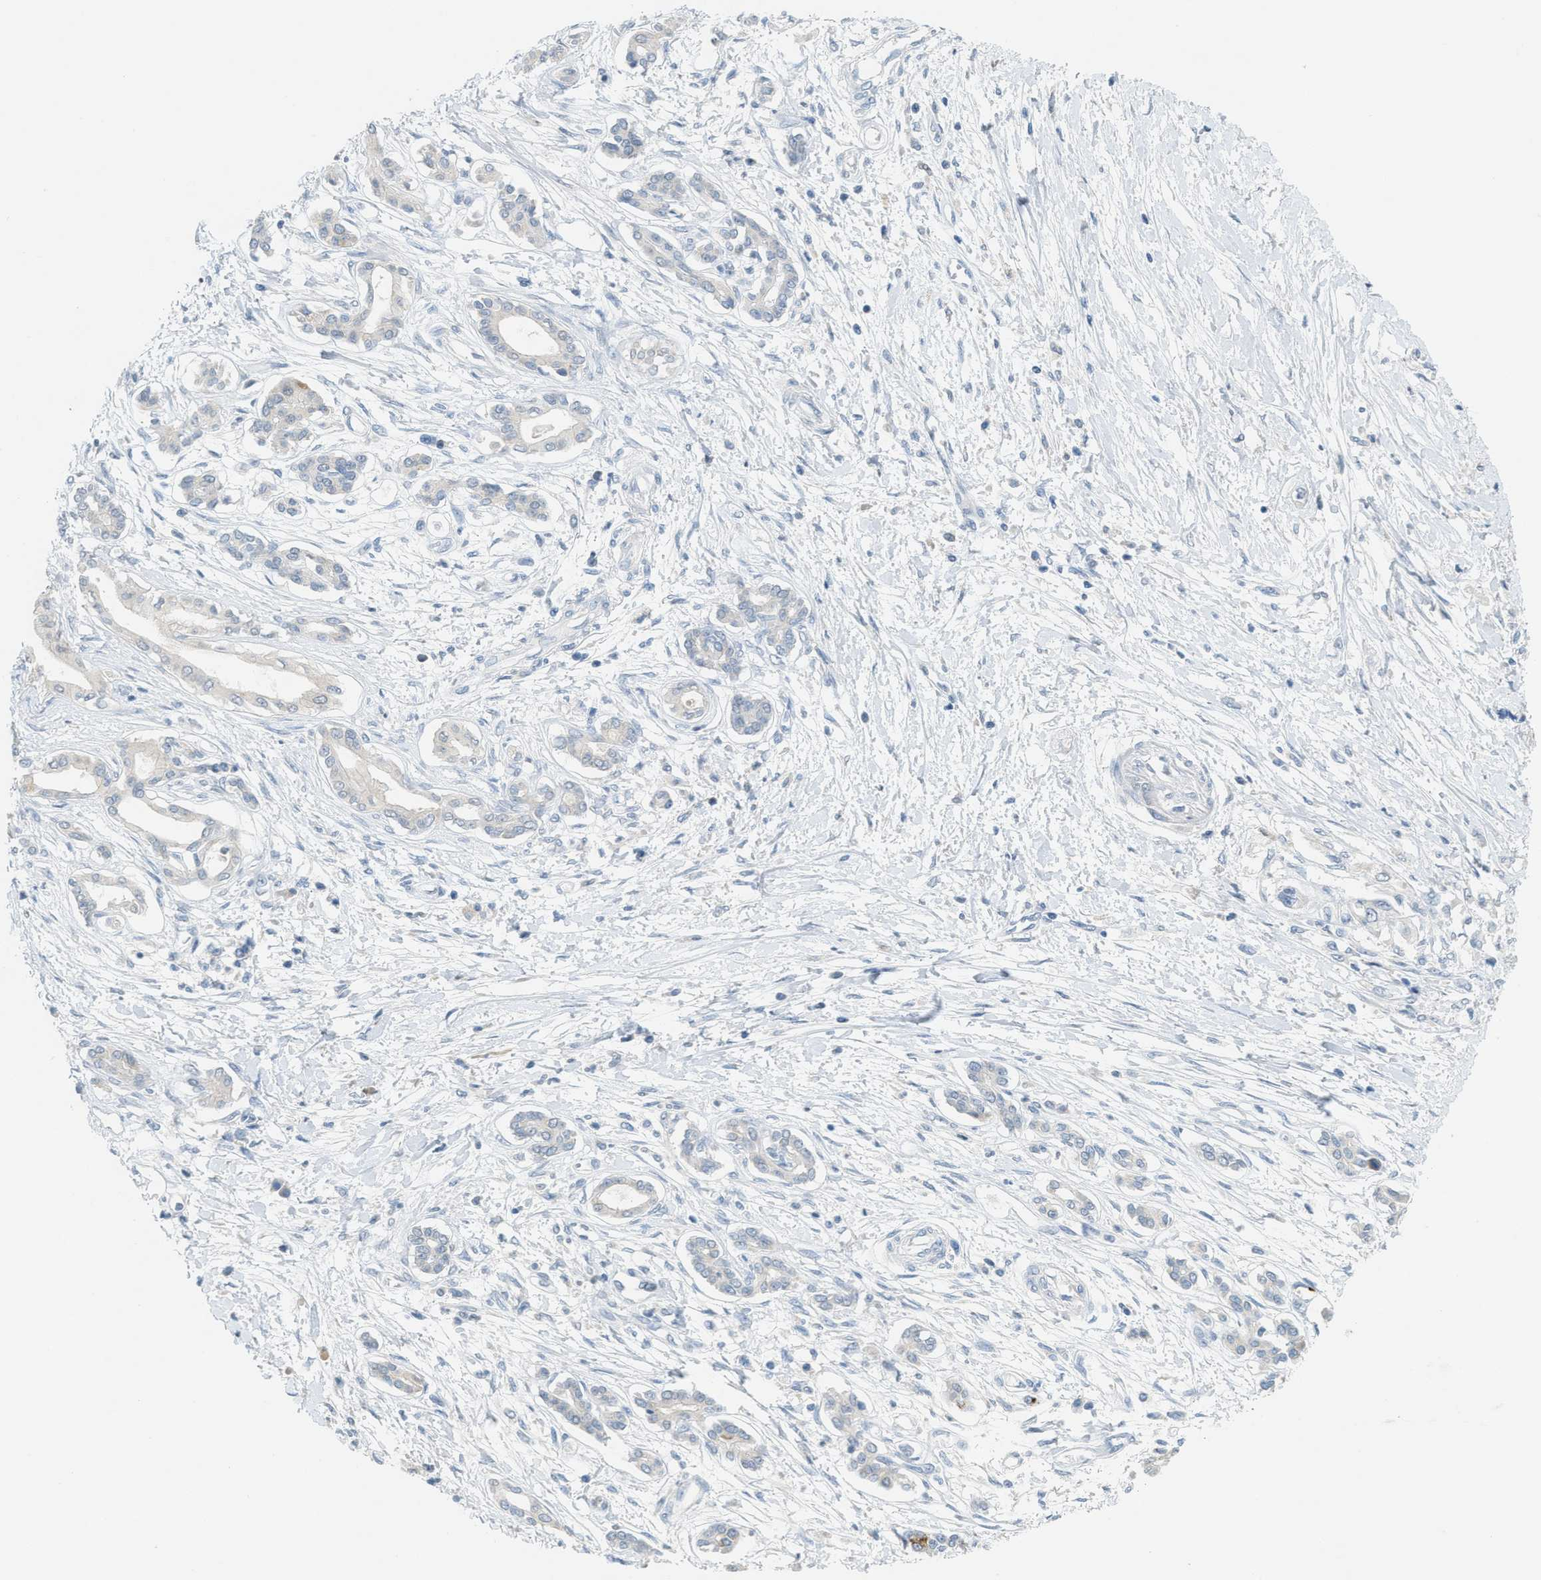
{"staining": {"intensity": "negative", "quantity": "none", "location": "none"}, "tissue": "pancreatic cancer", "cell_type": "Tumor cells", "image_type": "cancer", "snomed": [{"axis": "morphology", "description": "Adenocarcinoma, NOS"}, {"axis": "topography", "description": "Pancreas"}], "caption": "Human adenocarcinoma (pancreatic) stained for a protein using immunohistochemistry (IHC) exhibits no expression in tumor cells.", "gene": "TXNDC2", "patient": {"sex": "male", "age": 56}}